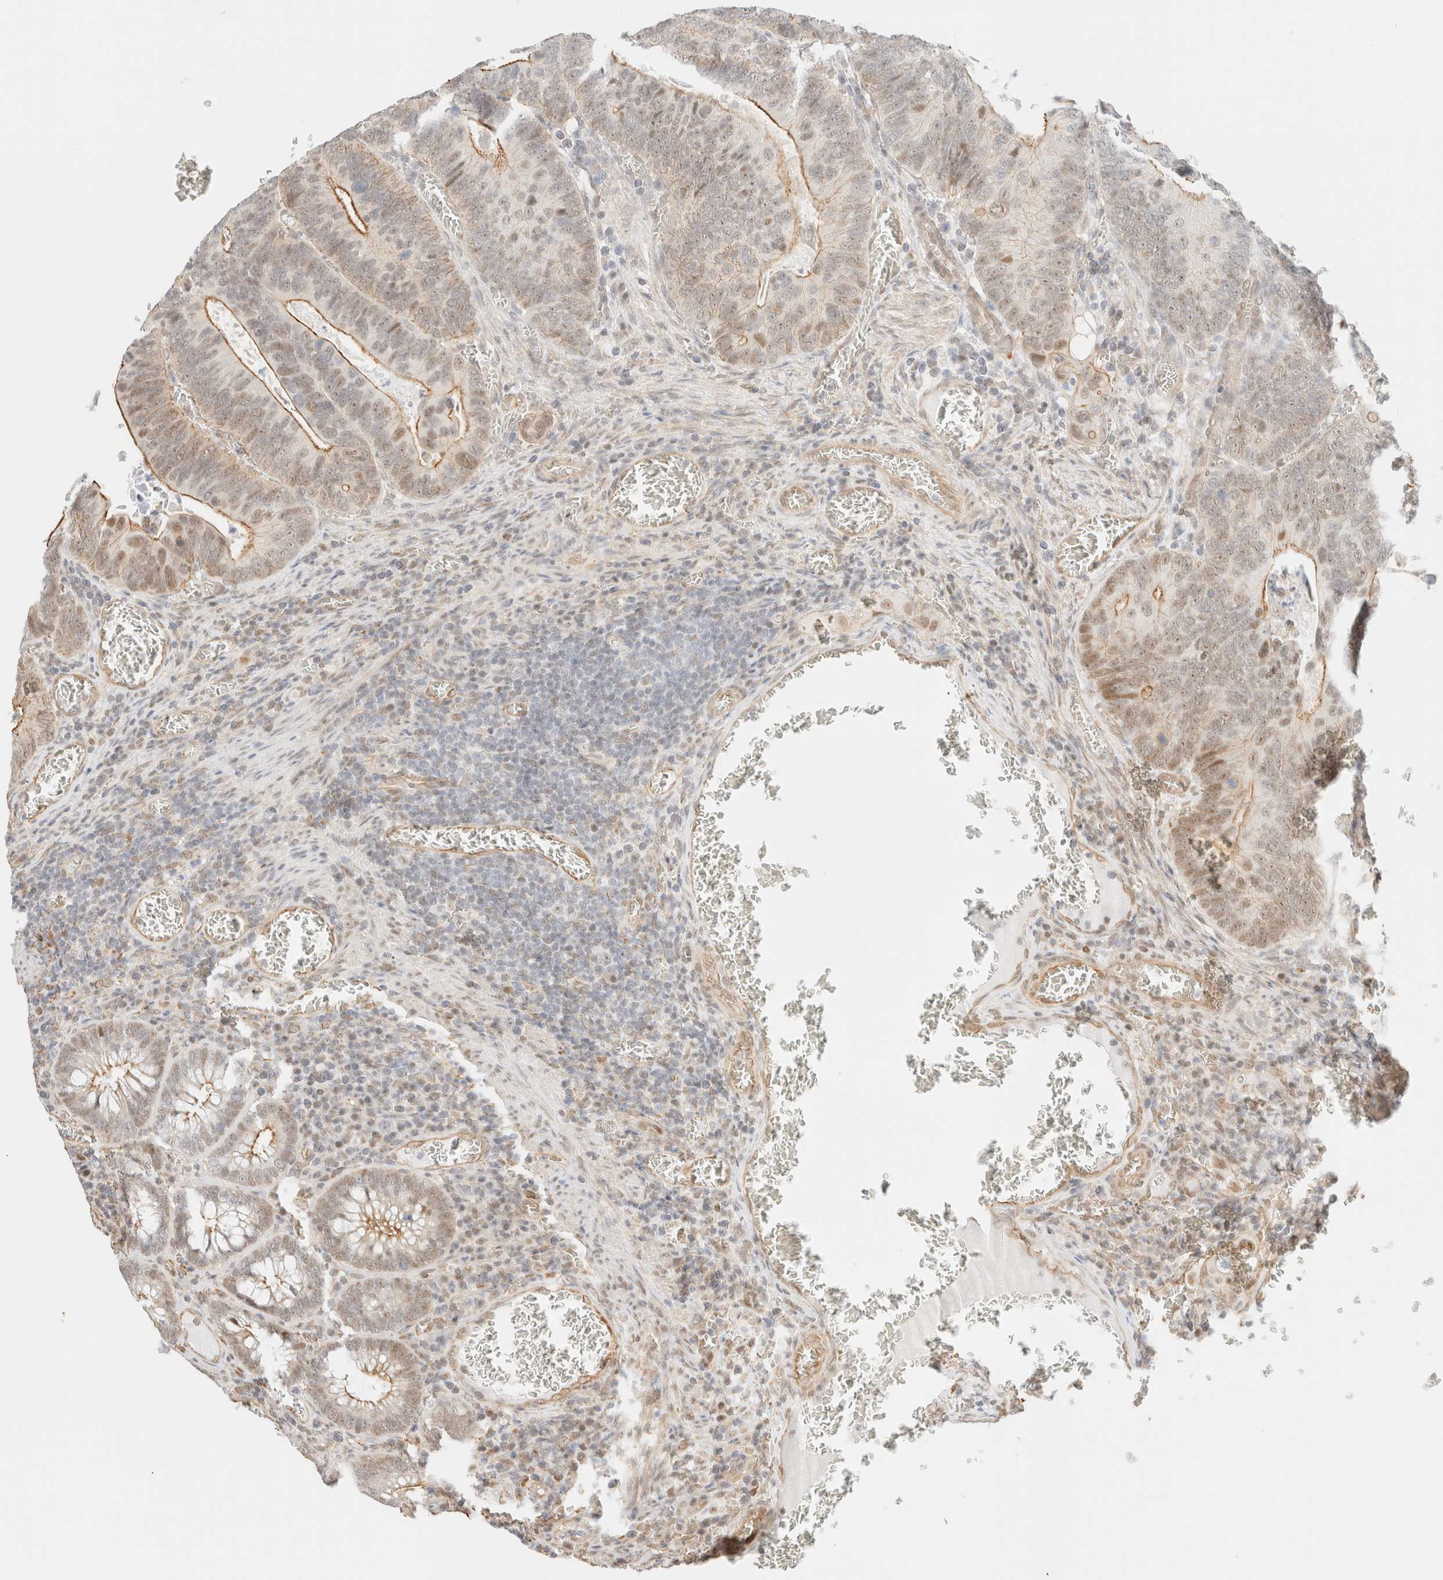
{"staining": {"intensity": "moderate", "quantity": ">75%", "location": "cytoplasmic/membranous,nuclear"}, "tissue": "colorectal cancer", "cell_type": "Tumor cells", "image_type": "cancer", "snomed": [{"axis": "morphology", "description": "Inflammation, NOS"}, {"axis": "morphology", "description": "Adenocarcinoma, NOS"}, {"axis": "topography", "description": "Colon"}], "caption": "Colorectal cancer was stained to show a protein in brown. There is medium levels of moderate cytoplasmic/membranous and nuclear expression in approximately >75% of tumor cells.", "gene": "ARID5A", "patient": {"sex": "male", "age": 72}}